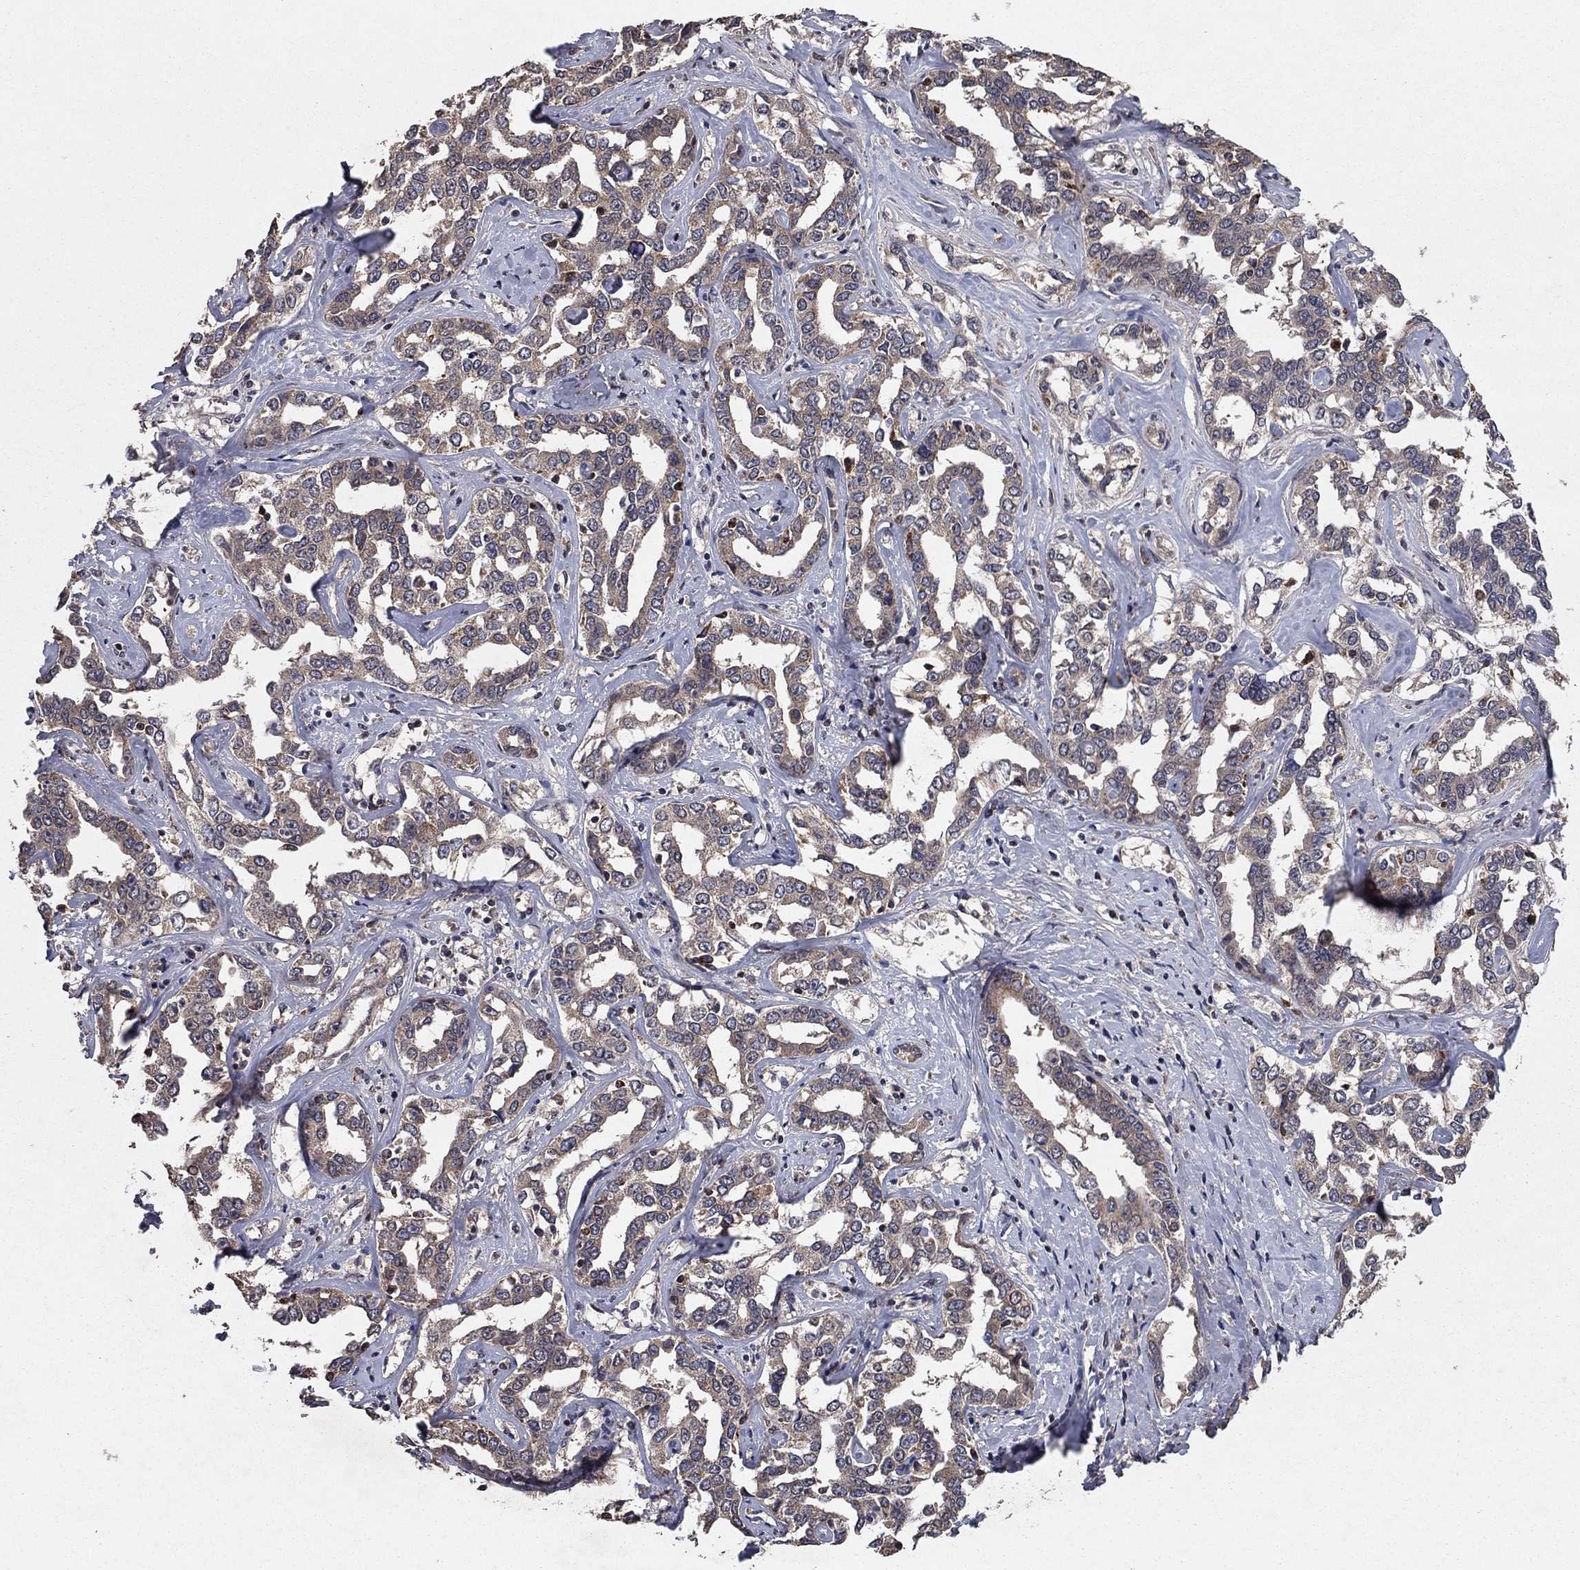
{"staining": {"intensity": "negative", "quantity": "none", "location": "none"}, "tissue": "liver cancer", "cell_type": "Tumor cells", "image_type": "cancer", "snomed": [{"axis": "morphology", "description": "Cholangiocarcinoma"}, {"axis": "topography", "description": "Liver"}], "caption": "Immunohistochemistry of liver cancer demonstrates no positivity in tumor cells.", "gene": "DHRS1", "patient": {"sex": "male", "age": 59}}